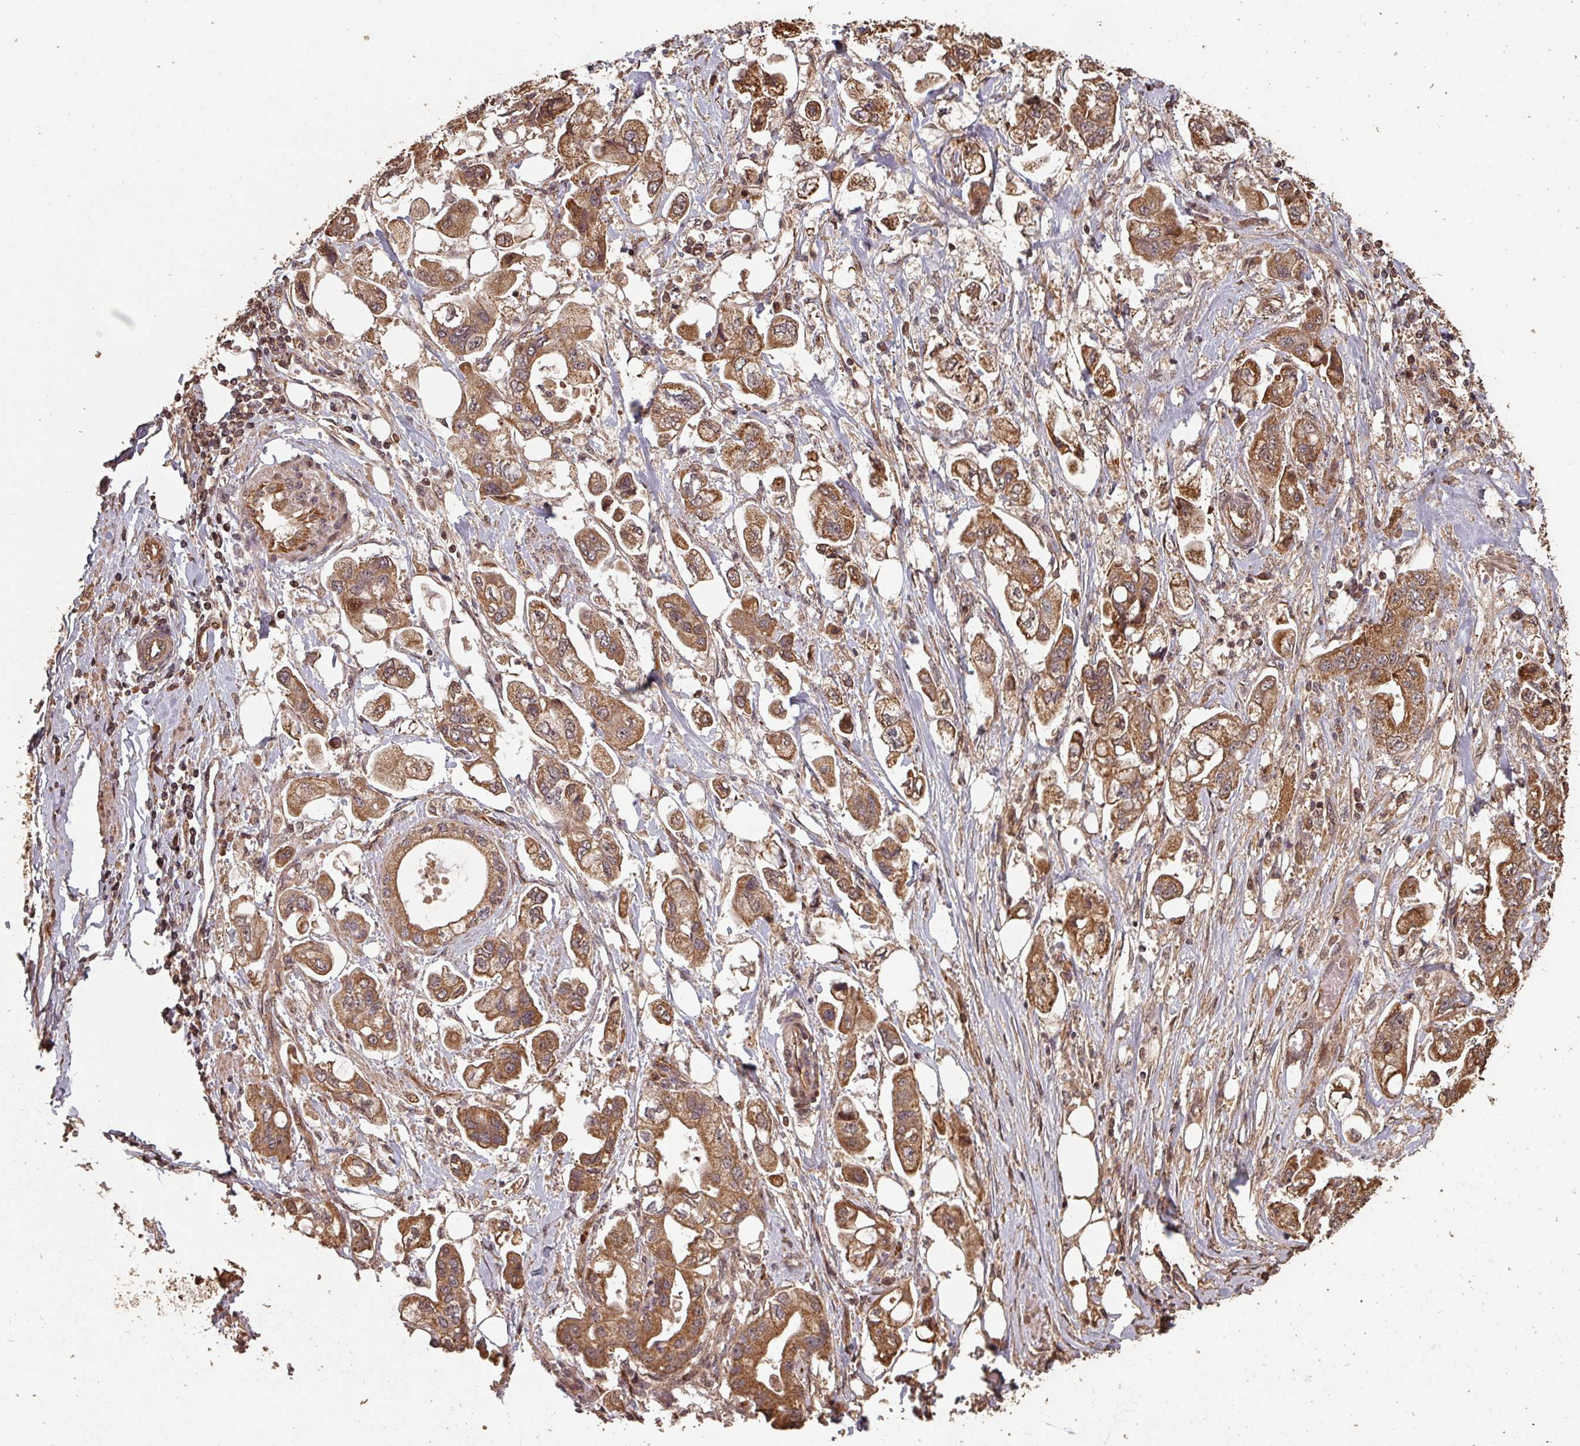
{"staining": {"intensity": "moderate", "quantity": ">75%", "location": "cytoplasmic/membranous"}, "tissue": "stomach cancer", "cell_type": "Tumor cells", "image_type": "cancer", "snomed": [{"axis": "morphology", "description": "Adenocarcinoma, NOS"}, {"axis": "topography", "description": "Stomach"}], "caption": "Immunohistochemical staining of stomach cancer shows medium levels of moderate cytoplasmic/membranous positivity in about >75% of tumor cells.", "gene": "EID1", "patient": {"sex": "male", "age": 62}}